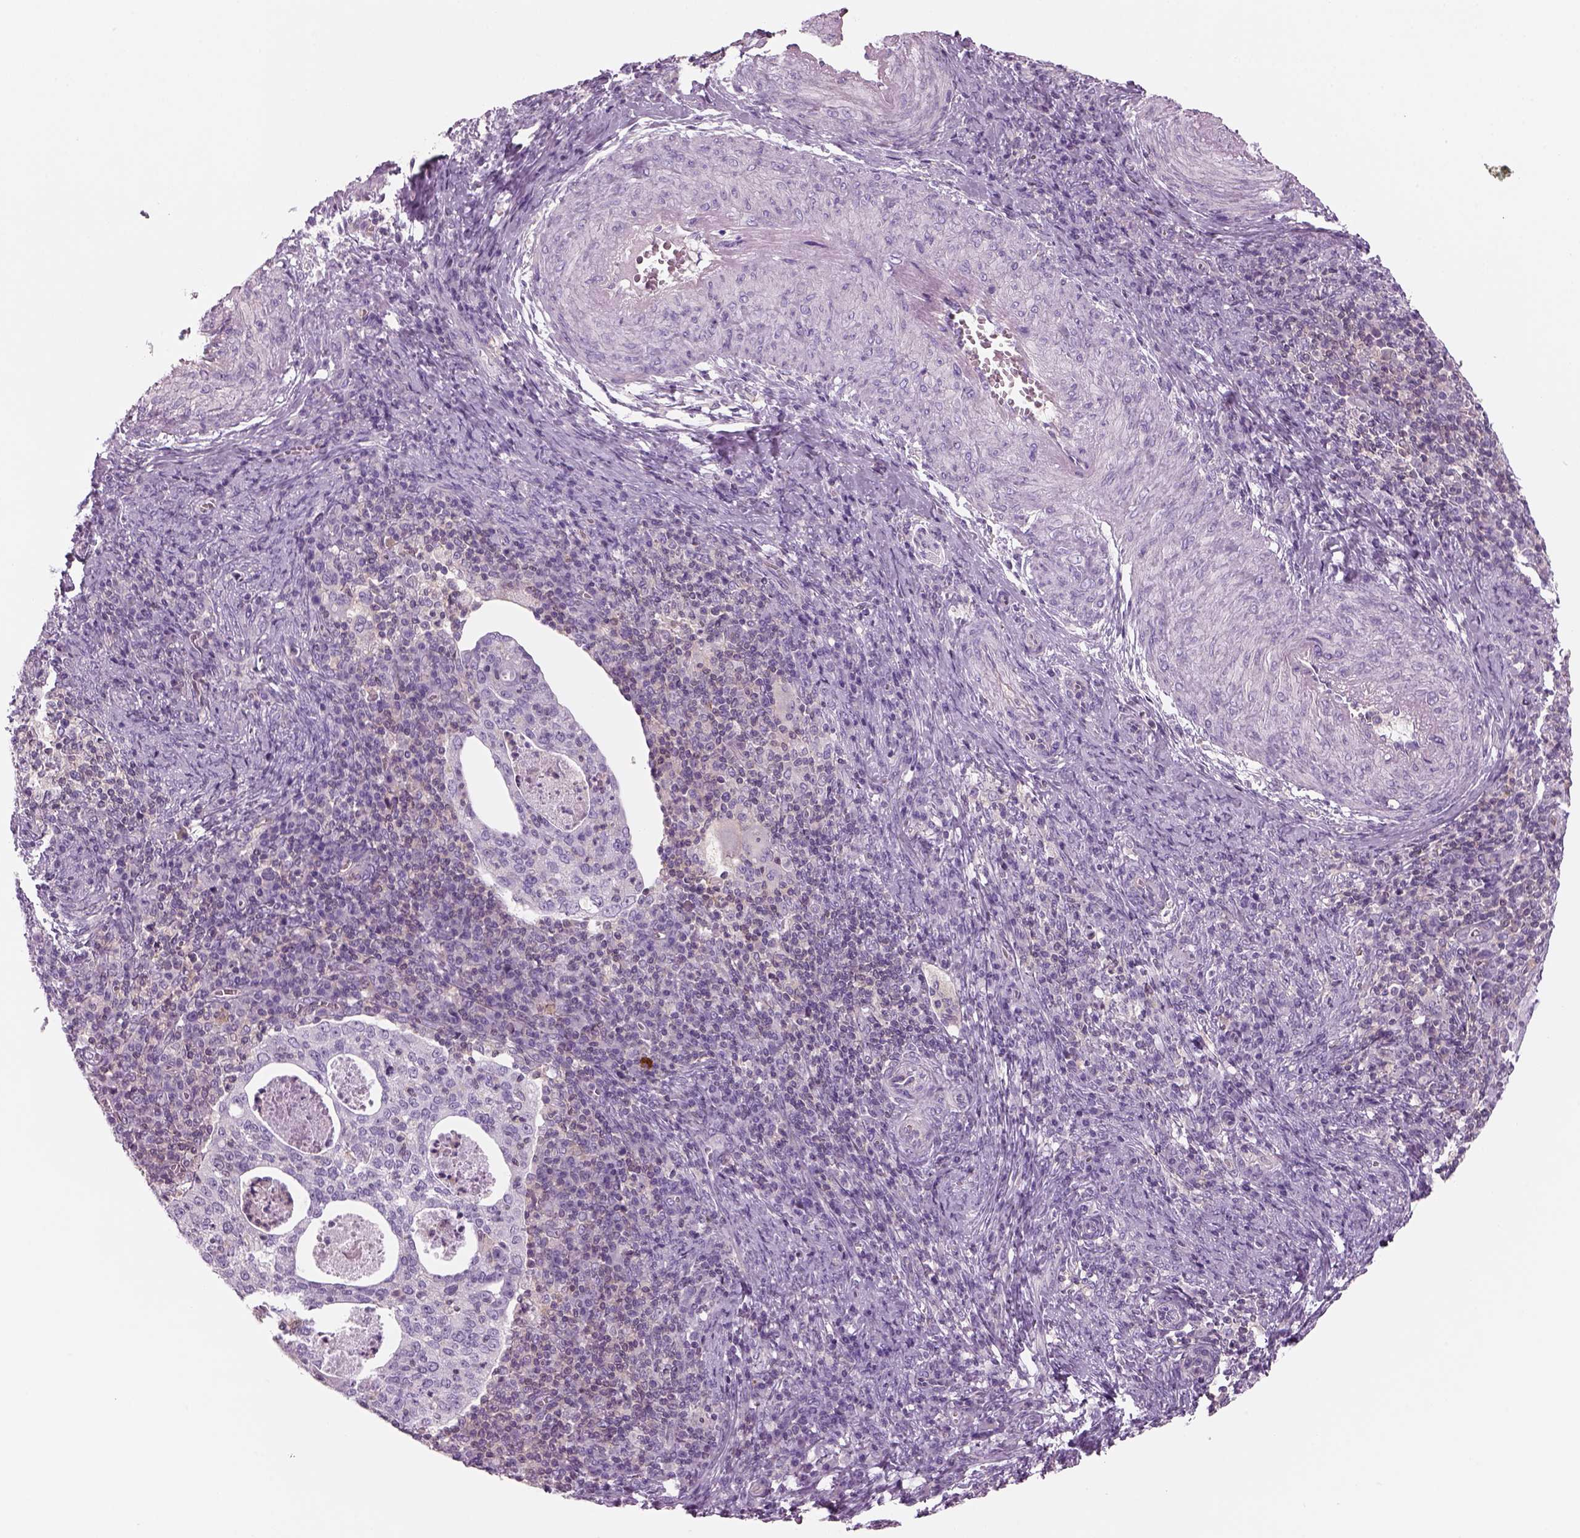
{"staining": {"intensity": "negative", "quantity": "none", "location": "none"}, "tissue": "cervical cancer", "cell_type": "Tumor cells", "image_type": "cancer", "snomed": [{"axis": "morphology", "description": "Squamous cell carcinoma, NOS"}, {"axis": "topography", "description": "Cervix"}], "caption": "Tumor cells show no significant protein positivity in squamous cell carcinoma (cervical). (Immunohistochemistry (ihc), brightfield microscopy, high magnification).", "gene": "SLC1A7", "patient": {"sex": "female", "age": 39}}